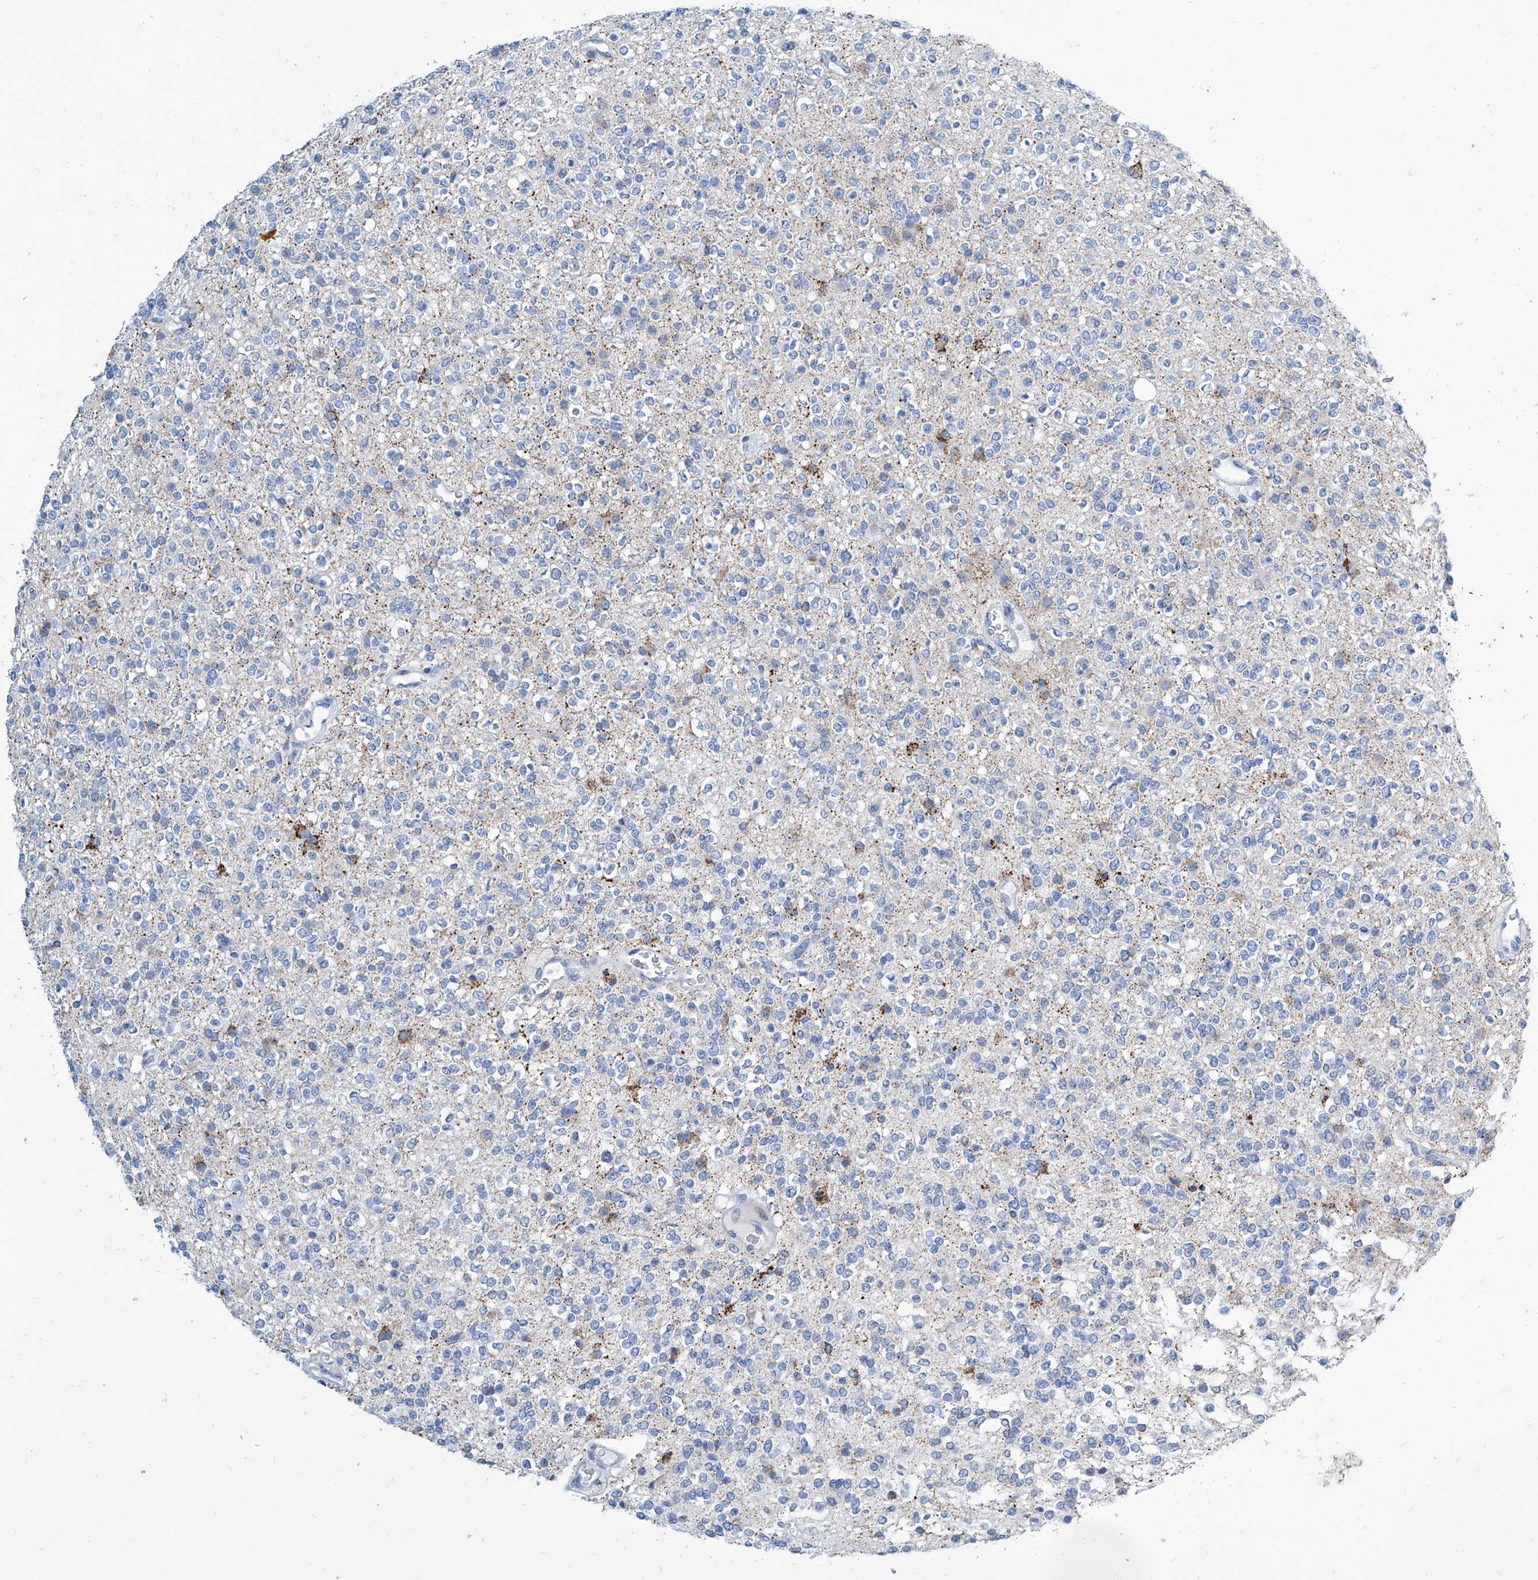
{"staining": {"intensity": "moderate", "quantity": "<25%", "location": "cytoplasmic/membranous"}, "tissue": "glioma", "cell_type": "Tumor cells", "image_type": "cancer", "snomed": [{"axis": "morphology", "description": "Glioma, malignant, High grade"}, {"axis": "topography", "description": "Brain"}], "caption": "Immunohistochemistry (IHC) photomicrograph of neoplastic tissue: human glioma stained using immunohistochemistry (IHC) shows low levels of moderate protein expression localized specifically in the cytoplasmic/membranous of tumor cells, appearing as a cytoplasmic/membranous brown color.", "gene": "ZNF519", "patient": {"sex": "male", "age": 34}}